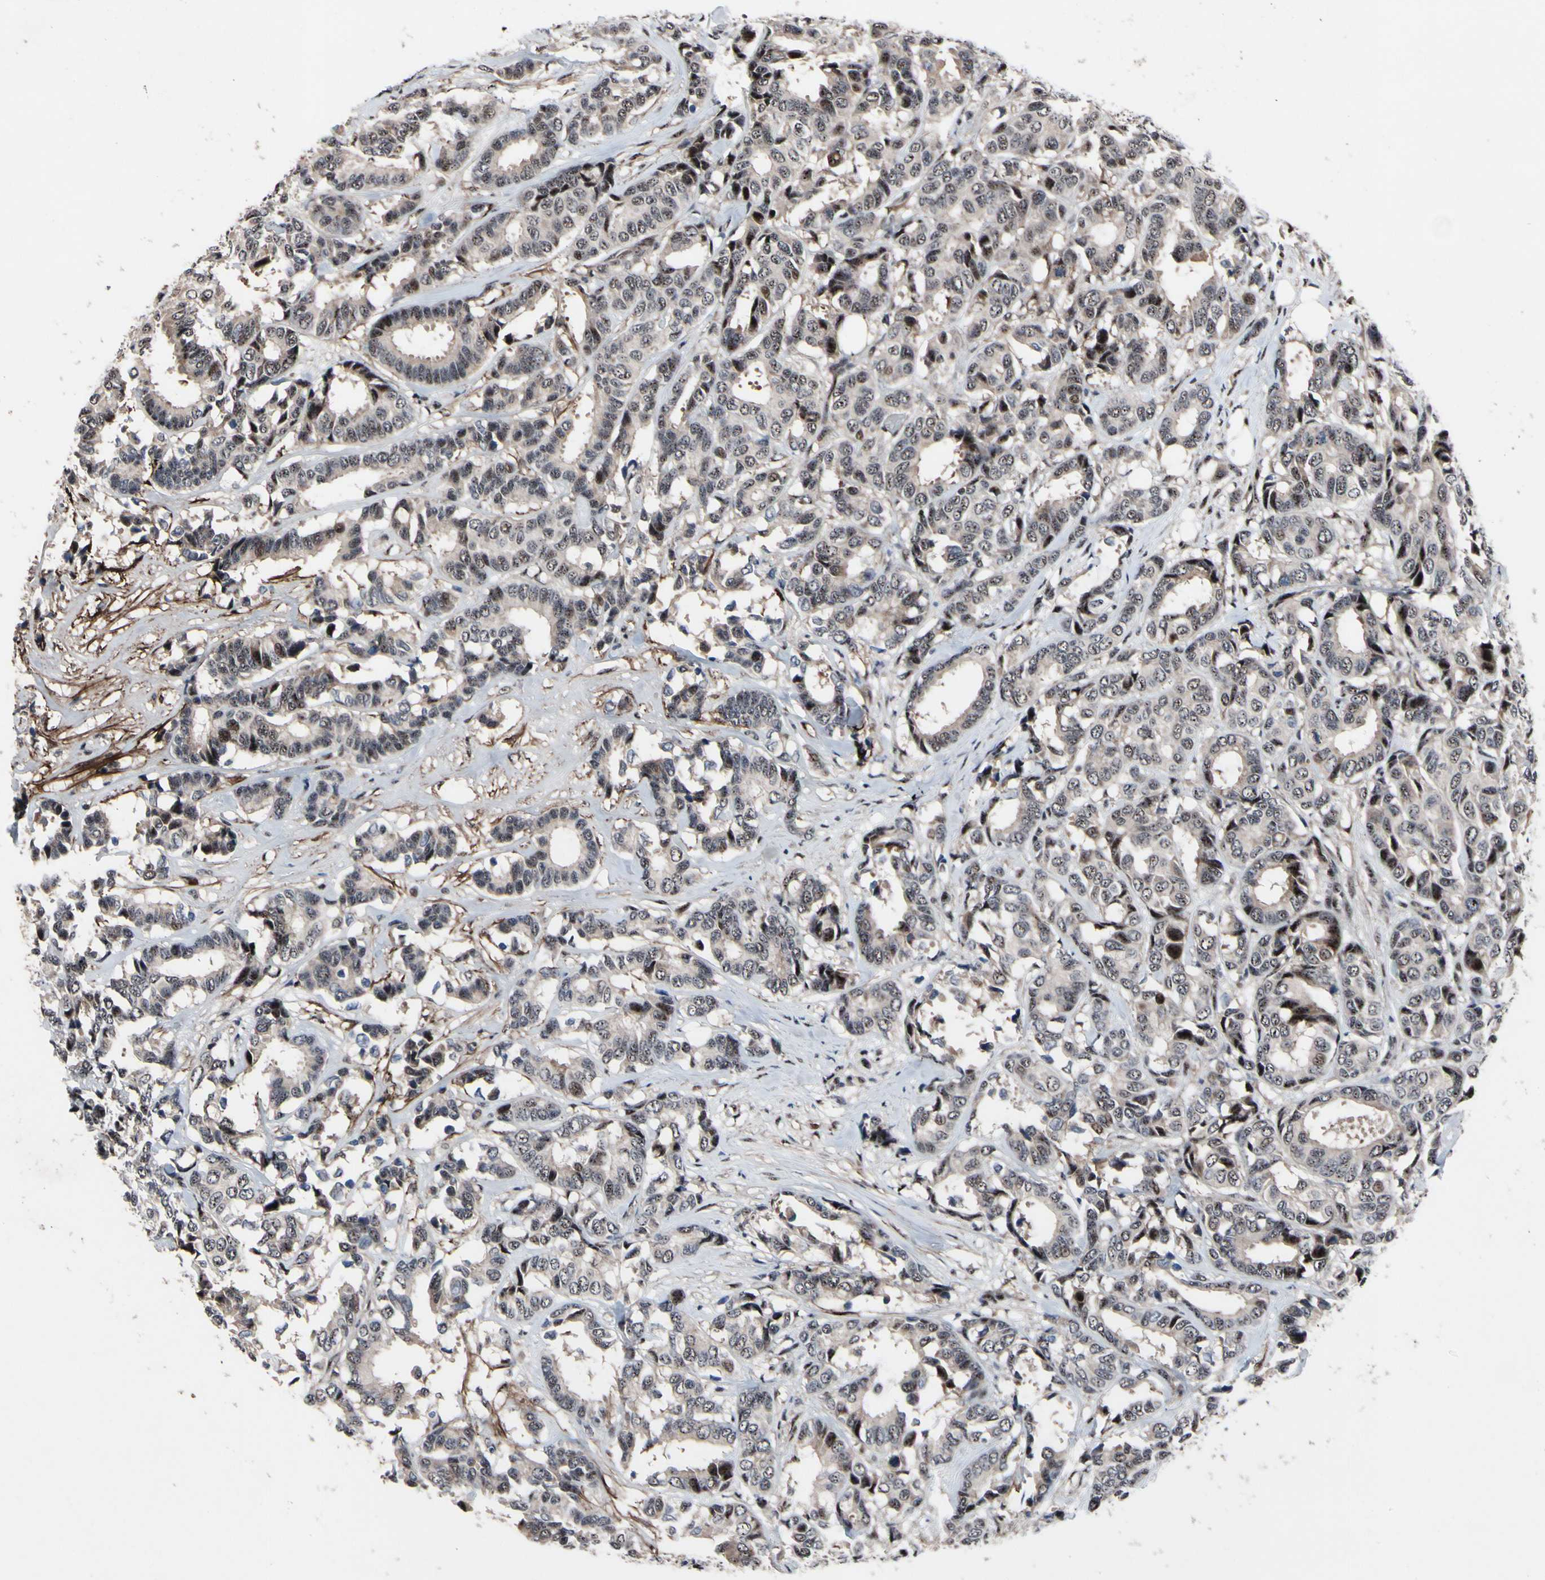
{"staining": {"intensity": "weak", "quantity": "25%-75%", "location": "cytoplasmic/membranous,nuclear"}, "tissue": "breast cancer", "cell_type": "Tumor cells", "image_type": "cancer", "snomed": [{"axis": "morphology", "description": "Duct carcinoma"}, {"axis": "topography", "description": "Breast"}], "caption": "Immunohistochemistry staining of breast cancer, which reveals low levels of weak cytoplasmic/membranous and nuclear expression in approximately 25%-75% of tumor cells indicating weak cytoplasmic/membranous and nuclear protein staining. The staining was performed using DAB (3,3'-diaminobenzidine) (brown) for protein detection and nuclei were counterstained in hematoxylin (blue).", "gene": "SOX7", "patient": {"sex": "female", "age": 87}}